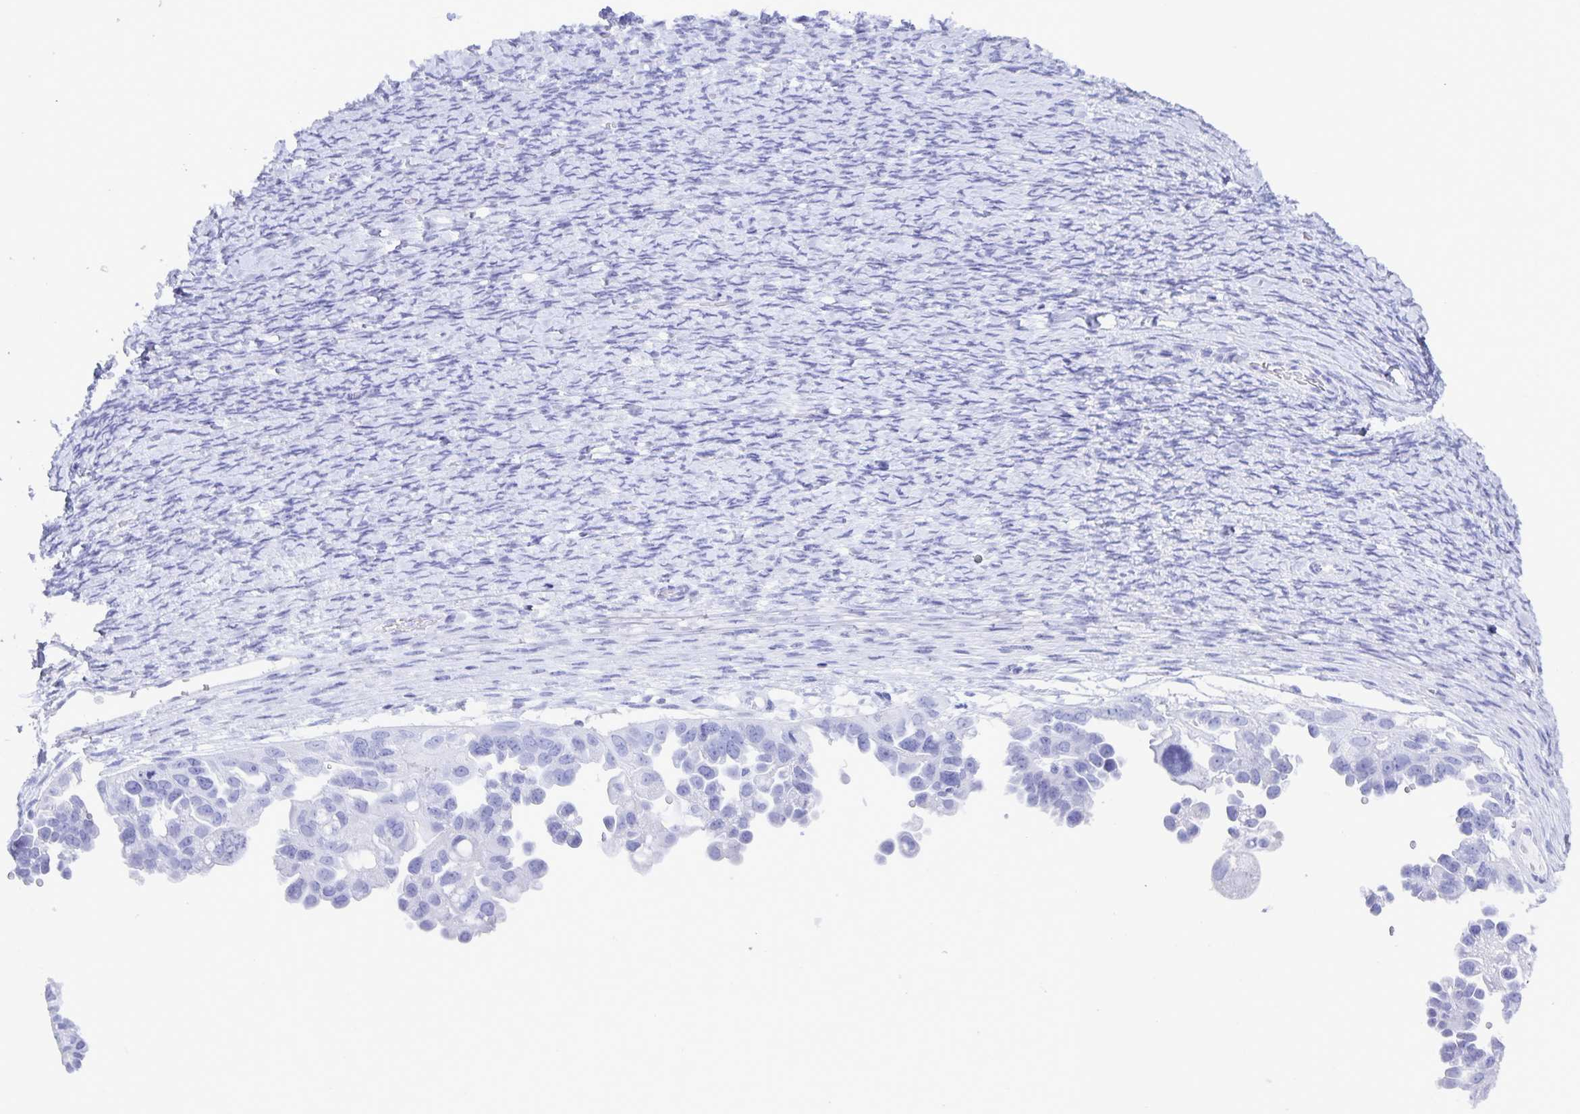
{"staining": {"intensity": "negative", "quantity": "none", "location": "none"}, "tissue": "ovarian cancer", "cell_type": "Tumor cells", "image_type": "cancer", "snomed": [{"axis": "morphology", "description": "Cystadenocarcinoma, serous, NOS"}, {"axis": "topography", "description": "Ovary"}], "caption": "A high-resolution image shows immunohistochemistry staining of ovarian cancer, which displays no significant positivity in tumor cells.", "gene": "AQP4", "patient": {"sex": "female", "age": 53}}